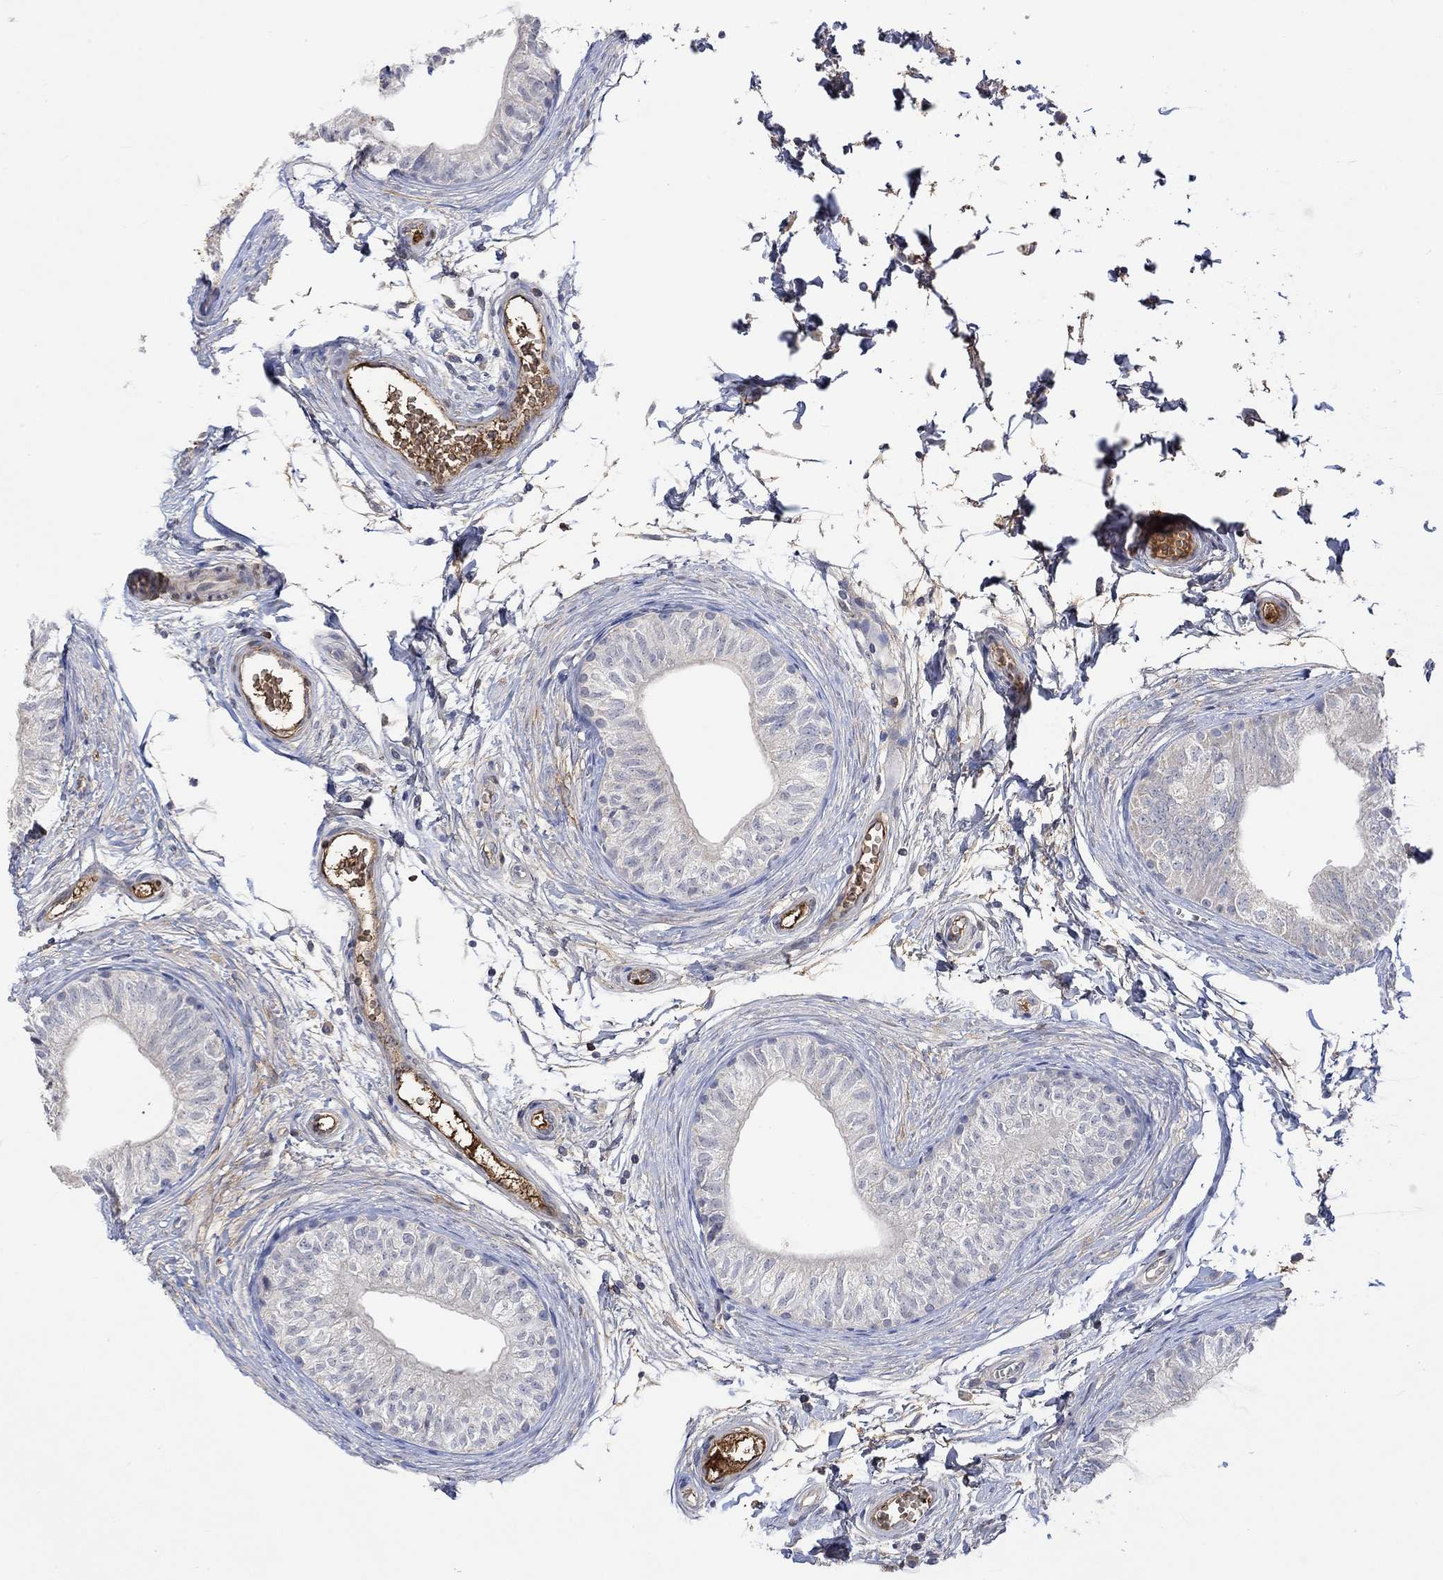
{"staining": {"intensity": "negative", "quantity": "none", "location": "none"}, "tissue": "epididymis", "cell_type": "Glandular cells", "image_type": "normal", "snomed": [{"axis": "morphology", "description": "Normal tissue, NOS"}, {"axis": "topography", "description": "Epididymis"}], "caption": "A histopathology image of human epididymis is negative for staining in glandular cells. The staining is performed using DAB (3,3'-diaminobenzidine) brown chromogen with nuclei counter-stained in using hematoxylin.", "gene": "MSTN", "patient": {"sex": "male", "age": 22}}